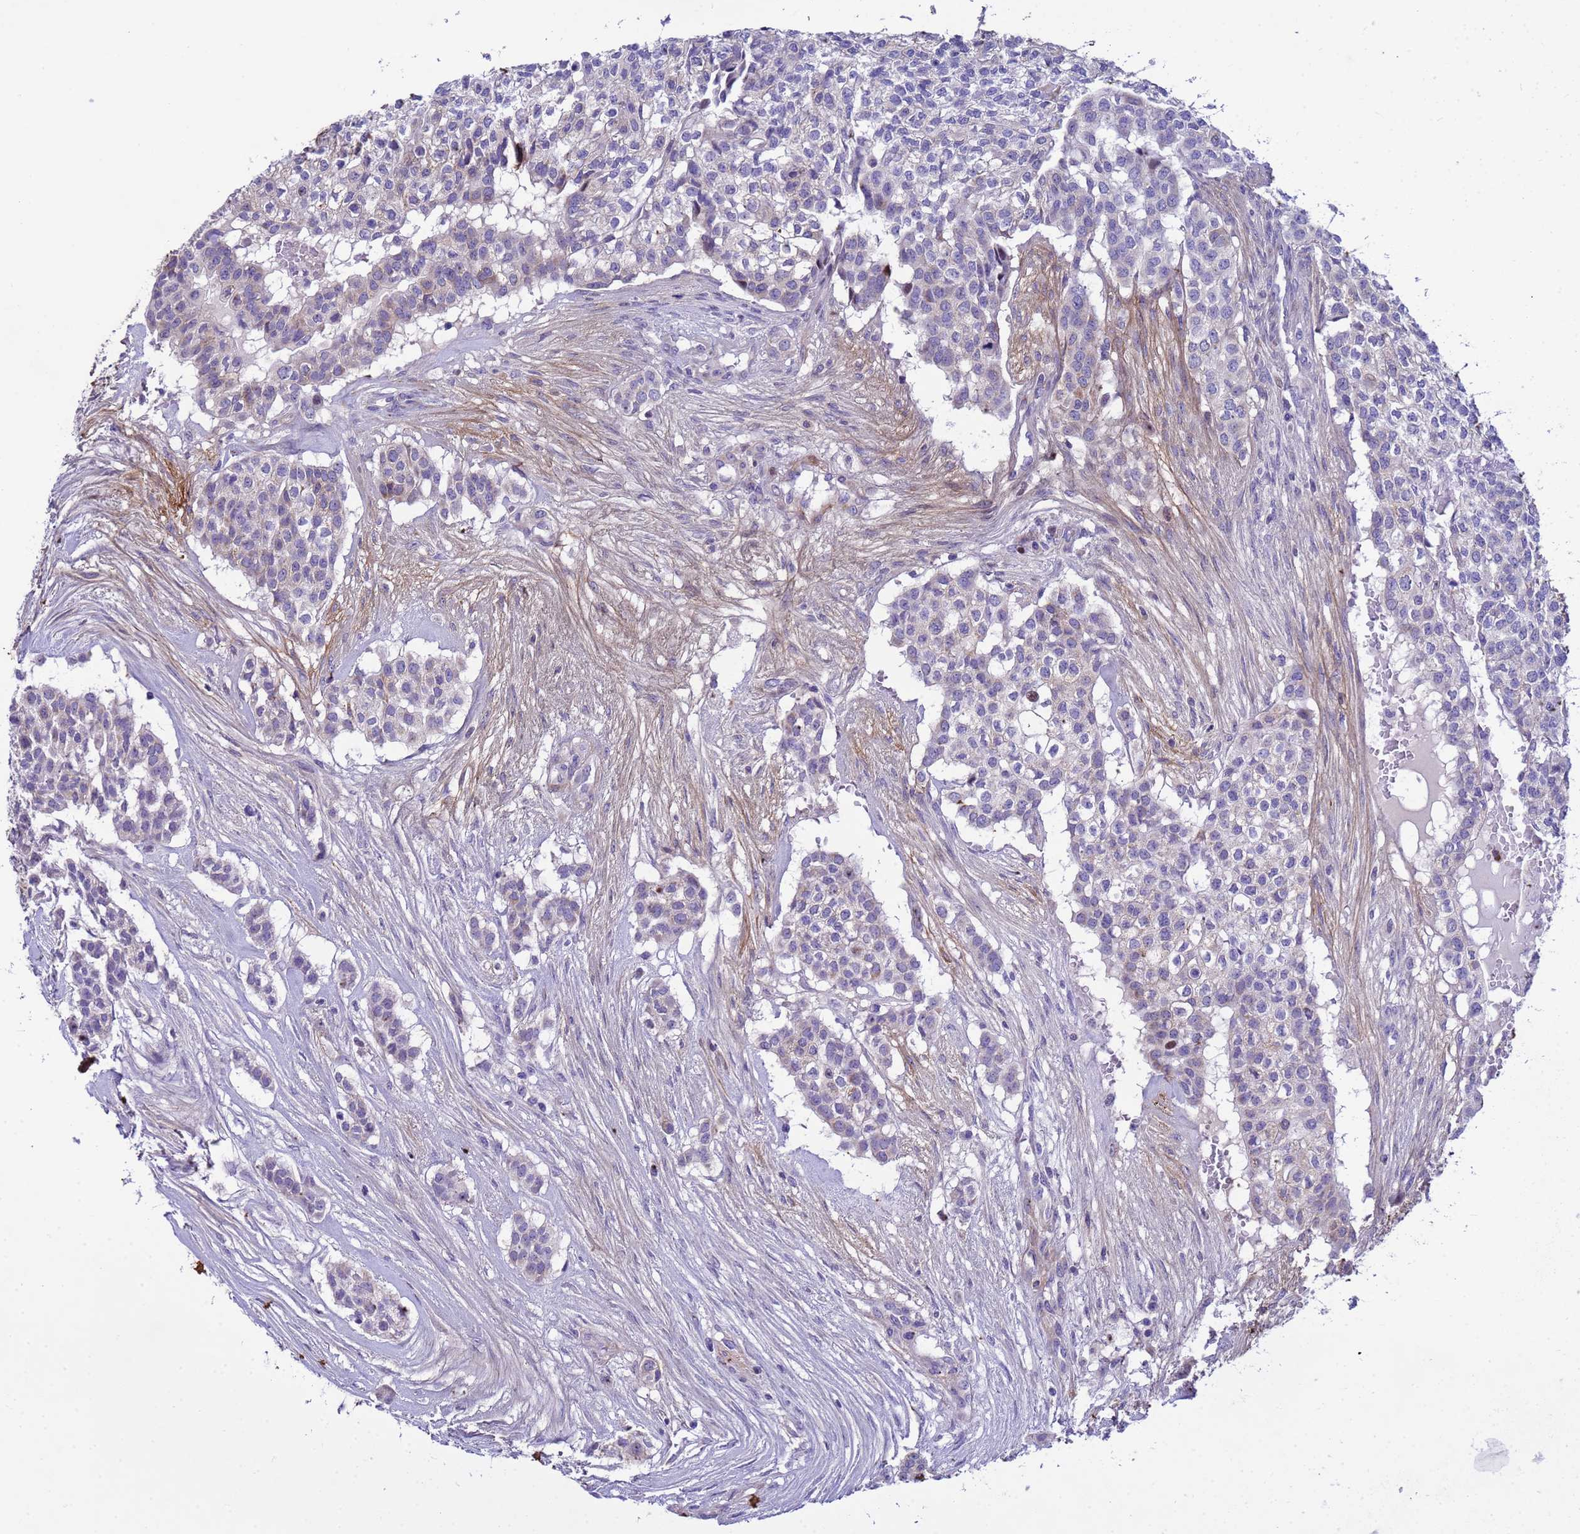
{"staining": {"intensity": "negative", "quantity": "none", "location": "none"}, "tissue": "head and neck cancer", "cell_type": "Tumor cells", "image_type": "cancer", "snomed": [{"axis": "morphology", "description": "Adenocarcinoma, NOS"}, {"axis": "topography", "description": "Head-Neck"}], "caption": "A high-resolution micrograph shows IHC staining of head and neck cancer, which reveals no significant expression in tumor cells.", "gene": "P2RX7", "patient": {"sex": "male", "age": 81}}